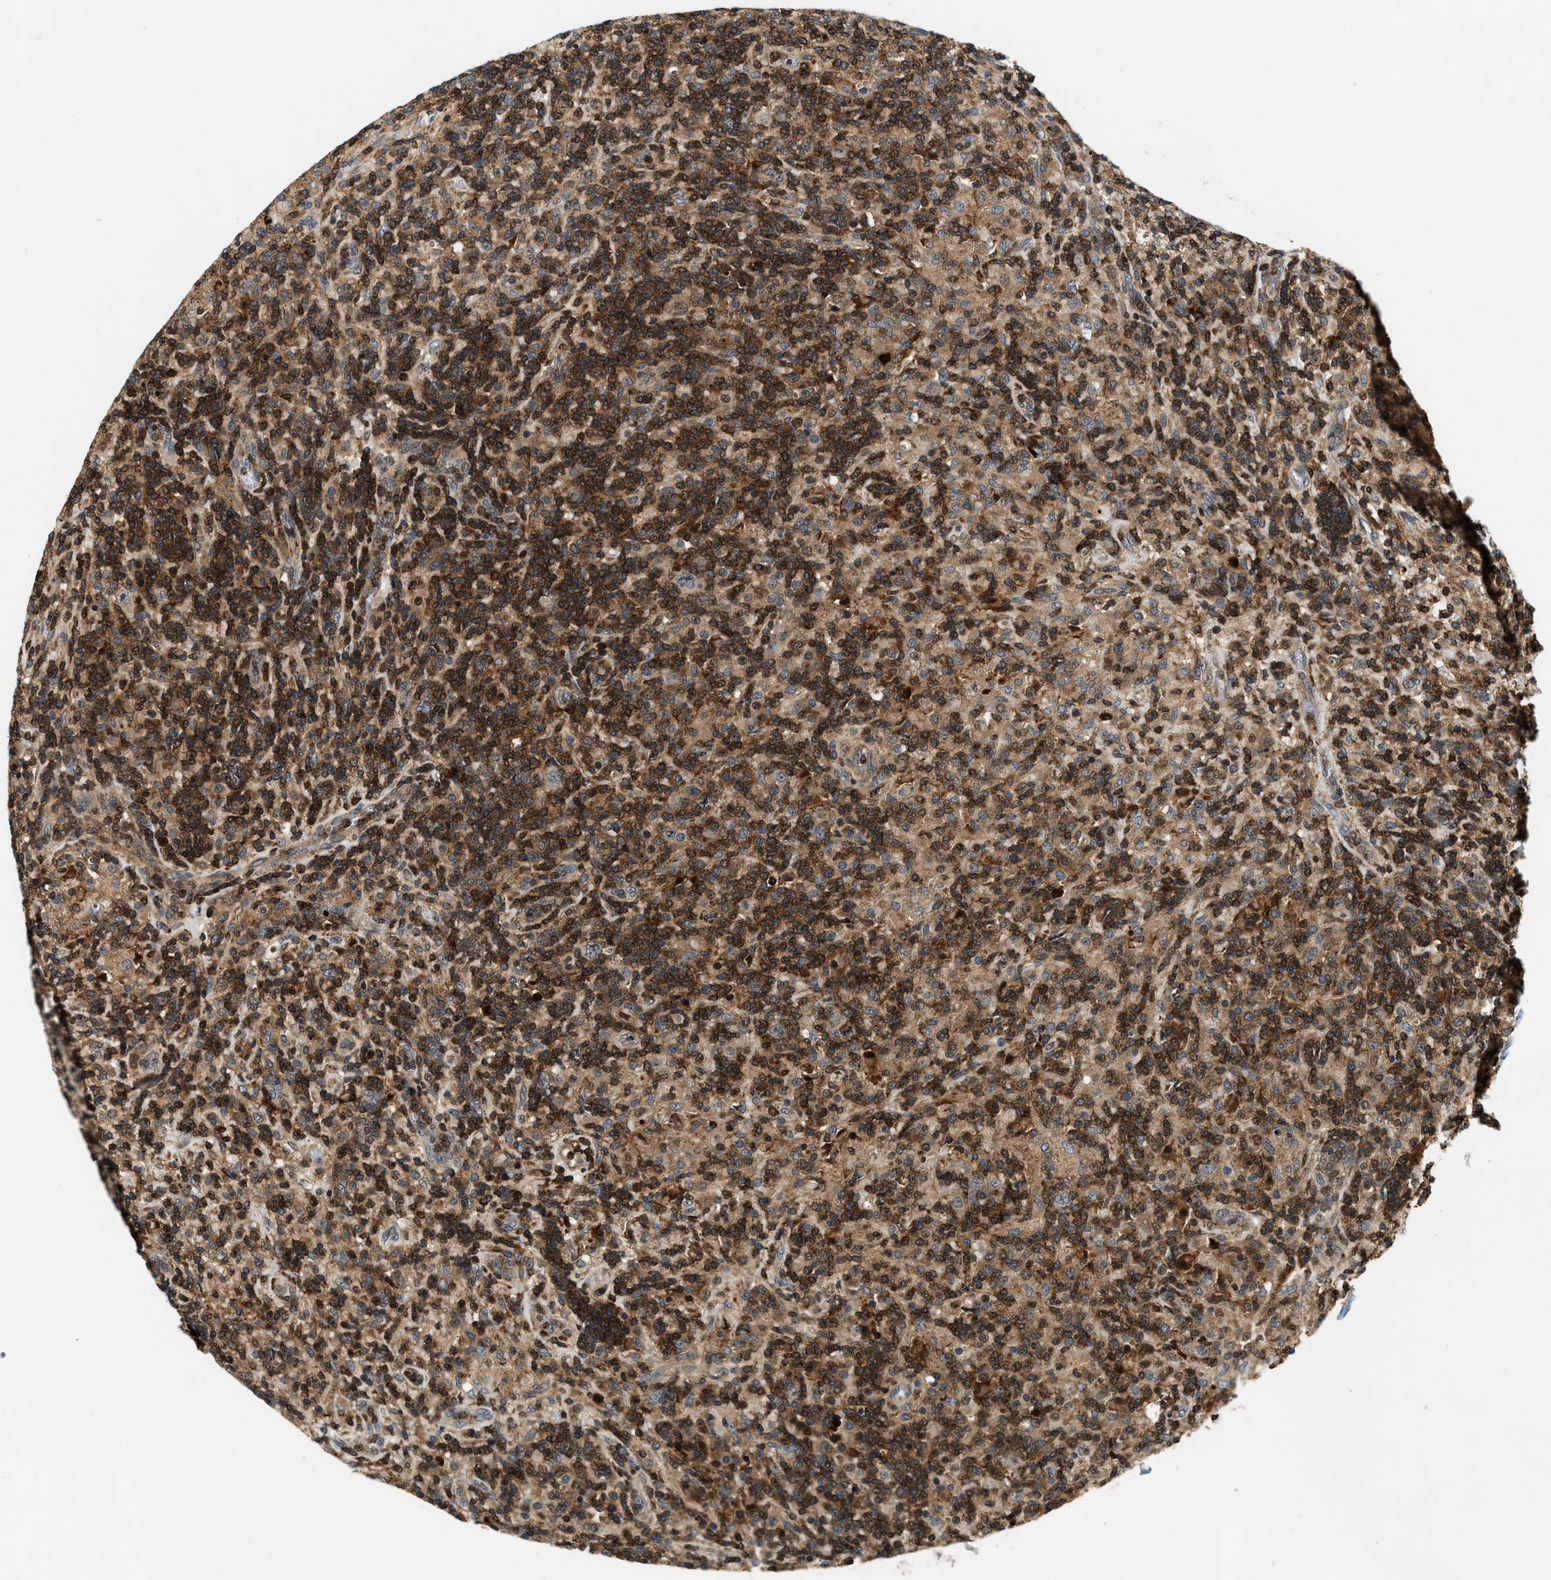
{"staining": {"intensity": "moderate", "quantity": ">75%", "location": "cytoplasmic/membranous"}, "tissue": "lymphoma", "cell_type": "Tumor cells", "image_type": "cancer", "snomed": [{"axis": "morphology", "description": "Hodgkin's disease, NOS"}, {"axis": "topography", "description": "Lymph node"}], "caption": "Tumor cells display medium levels of moderate cytoplasmic/membranous positivity in approximately >75% of cells in Hodgkin's disease.", "gene": "SAMD9", "patient": {"sex": "male", "age": 70}}